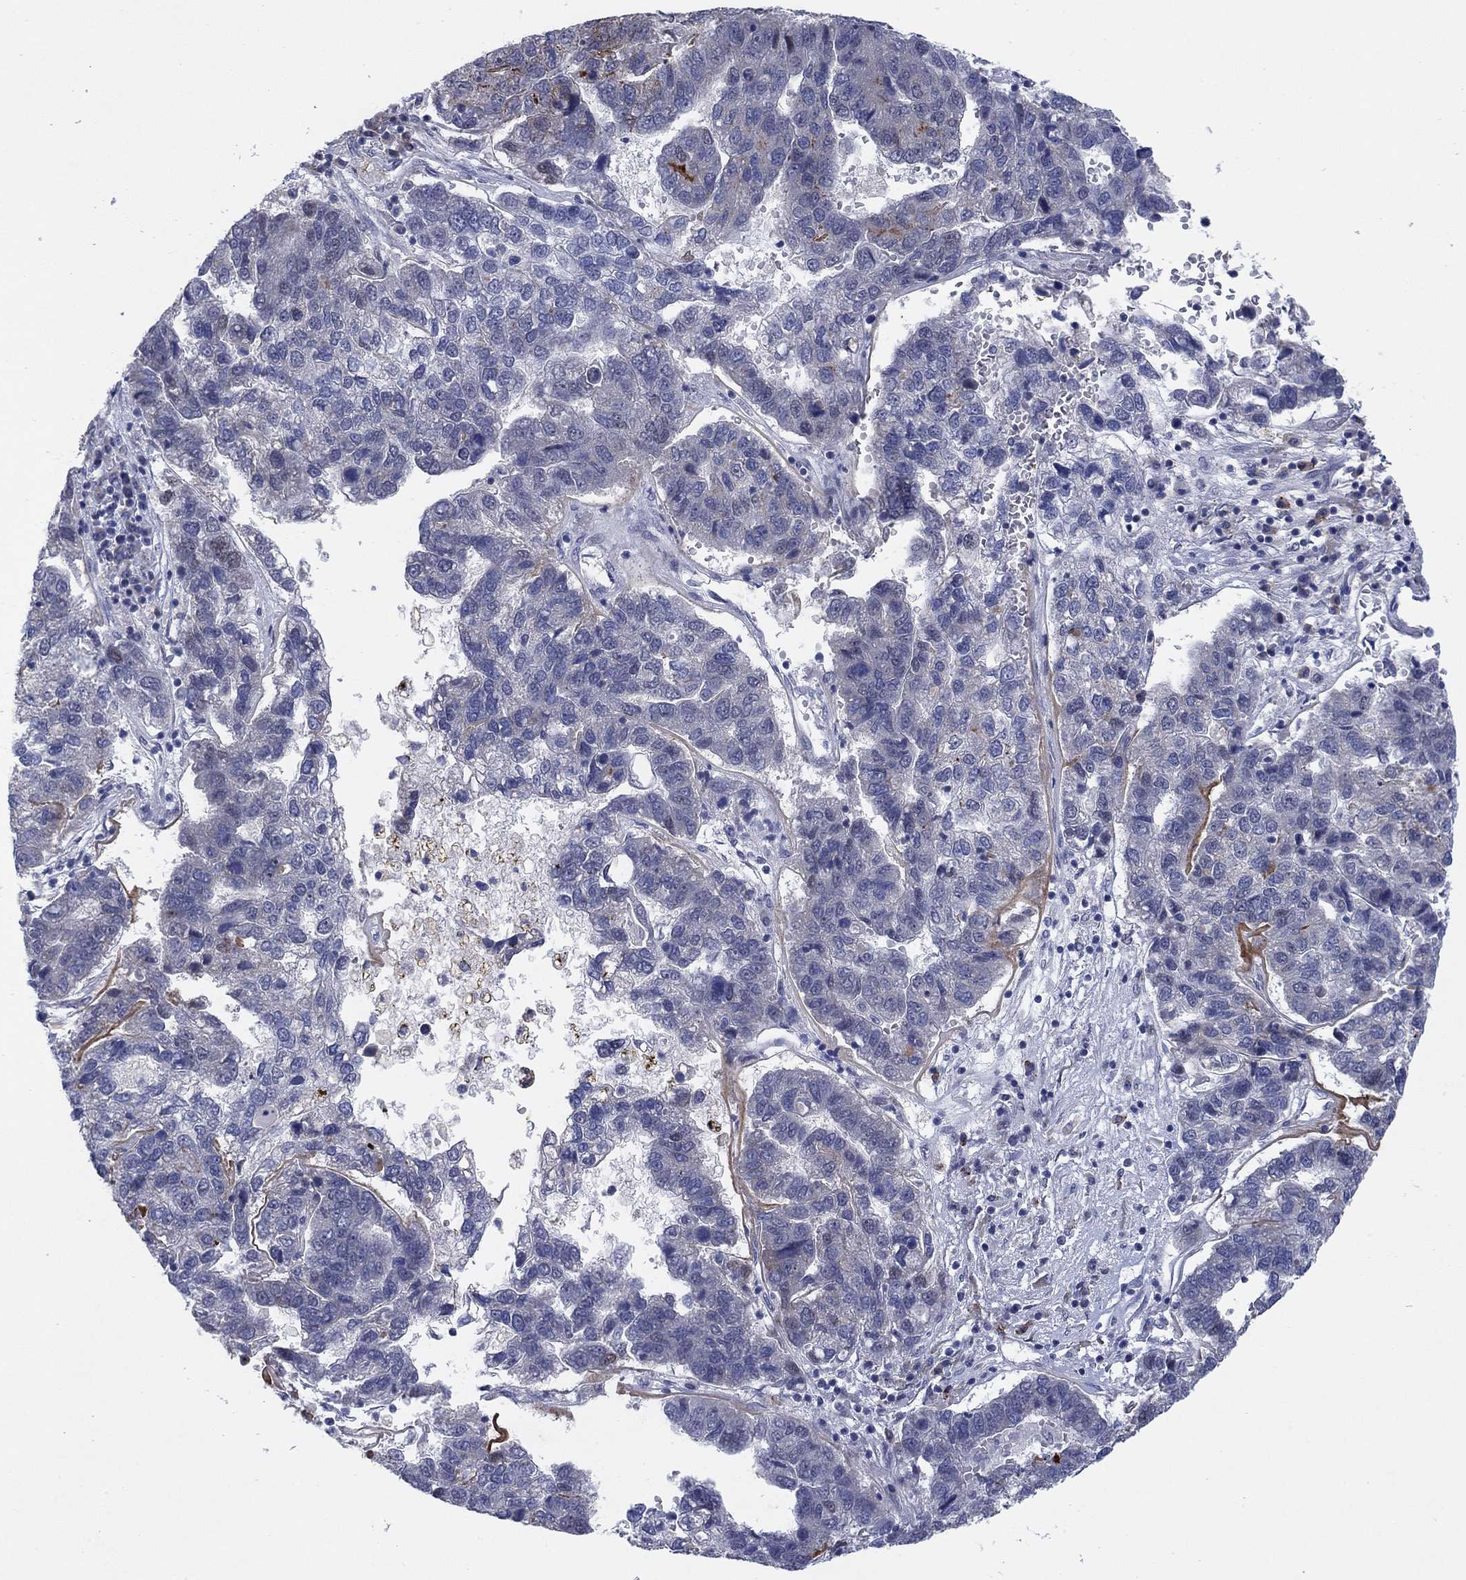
{"staining": {"intensity": "negative", "quantity": "none", "location": "none"}, "tissue": "pancreatic cancer", "cell_type": "Tumor cells", "image_type": "cancer", "snomed": [{"axis": "morphology", "description": "Adenocarcinoma, NOS"}, {"axis": "topography", "description": "Pancreas"}], "caption": "An immunohistochemistry histopathology image of adenocarcinoma (pancreatic) is shown. There is no staining in tumor cells of adenocarcinoma (pancreatic).", "gene": "SDC1", "patient": {"sex": "female", "age": 61}}